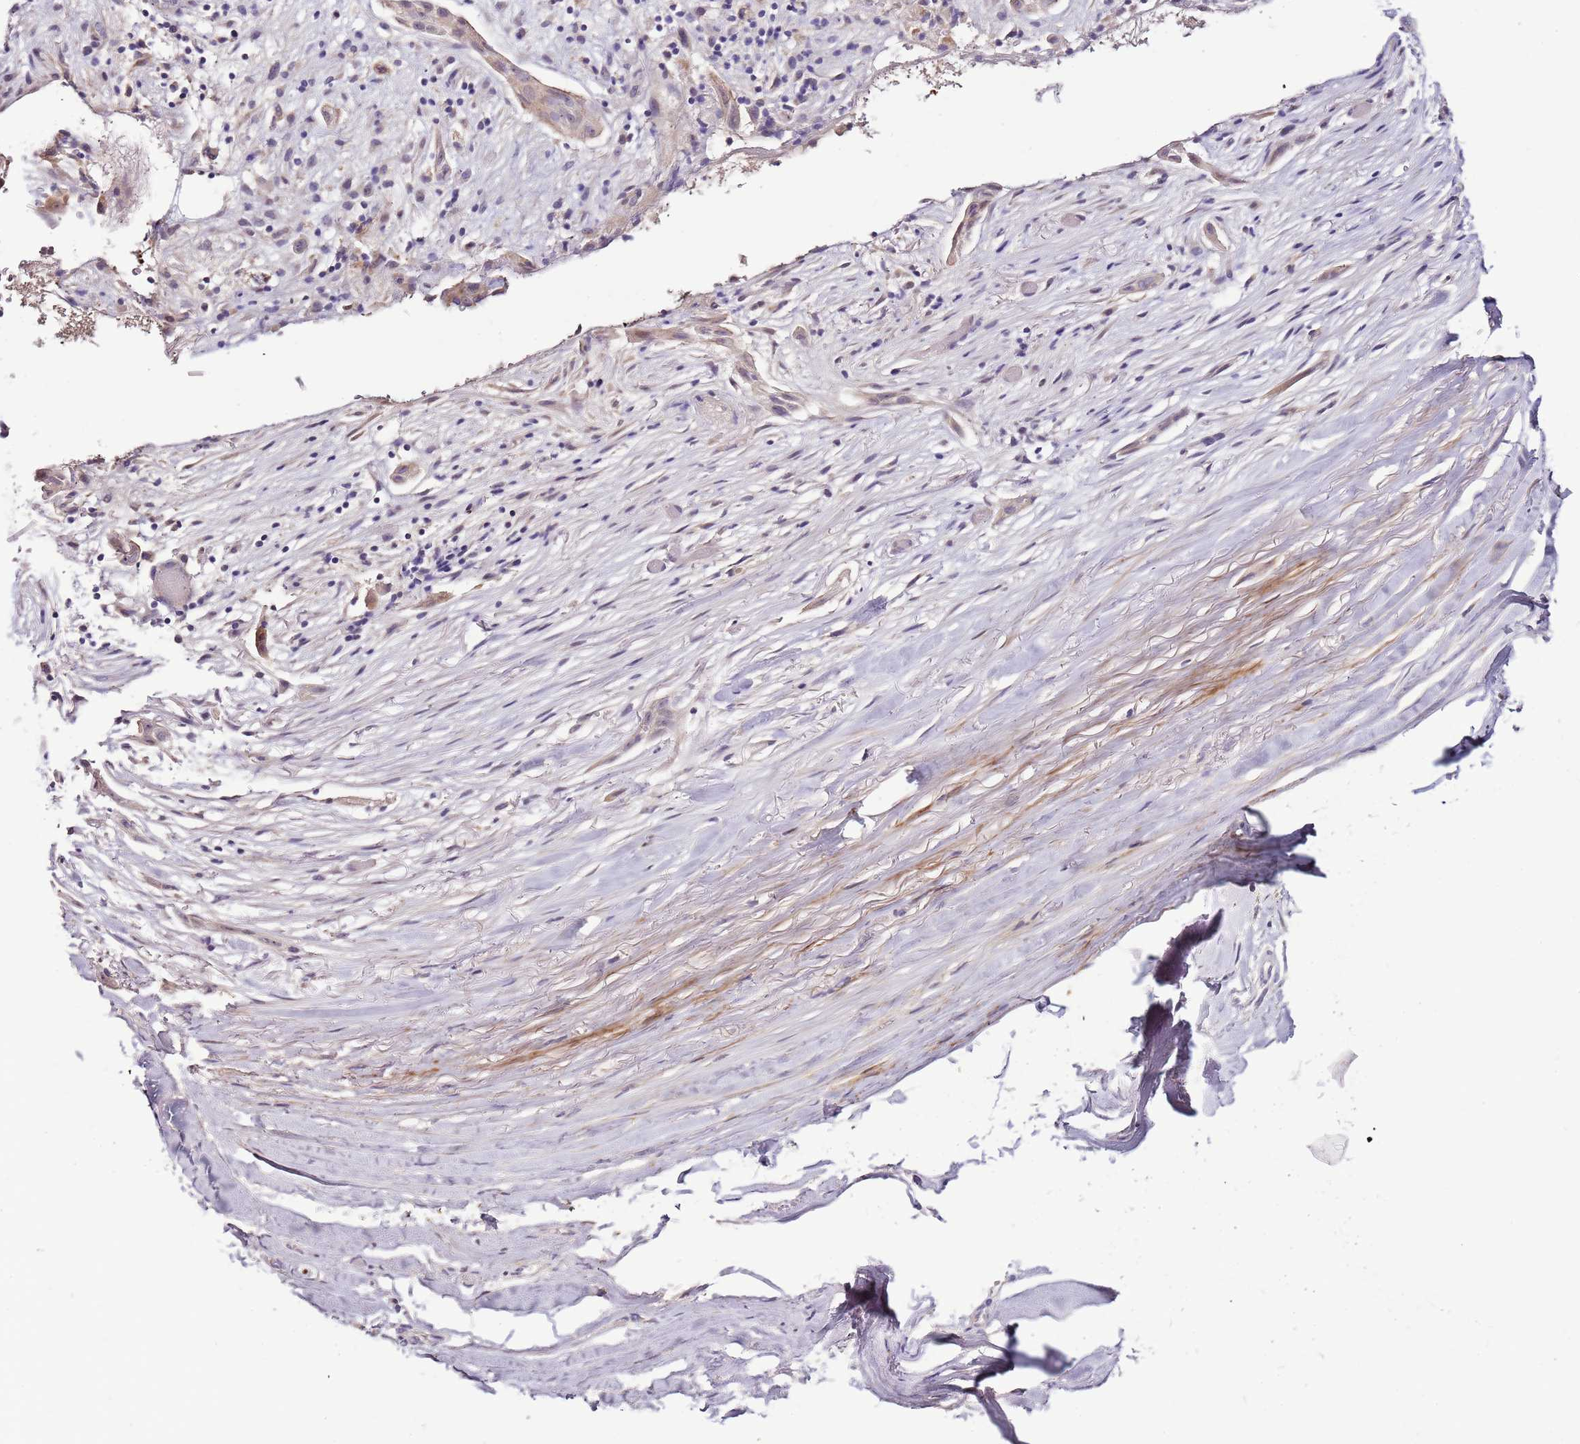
{"staining": {"intensity": "weak", "quantity": "<25%", "location": "cytoplasmic/membranous,nuclear"}, "tissue": "adipose tissue", "cell_type": "Adipocytes", "image_type": "normal", "snomed": [{"axis": "morphology", "description": "Normal tissue, NOS"}, {"axis": "morphology", "description": "Basal cell carcinoma"}, {"axis": "topography", "description": "Skin"}], "caption": "Adipocytes show no significant staining in benign adipose tissue. (Immunohistochemistry, brightfield microscopy, high magnification).", "gene": "NKX2", "patient": {"sex": "female", "age": 89}}